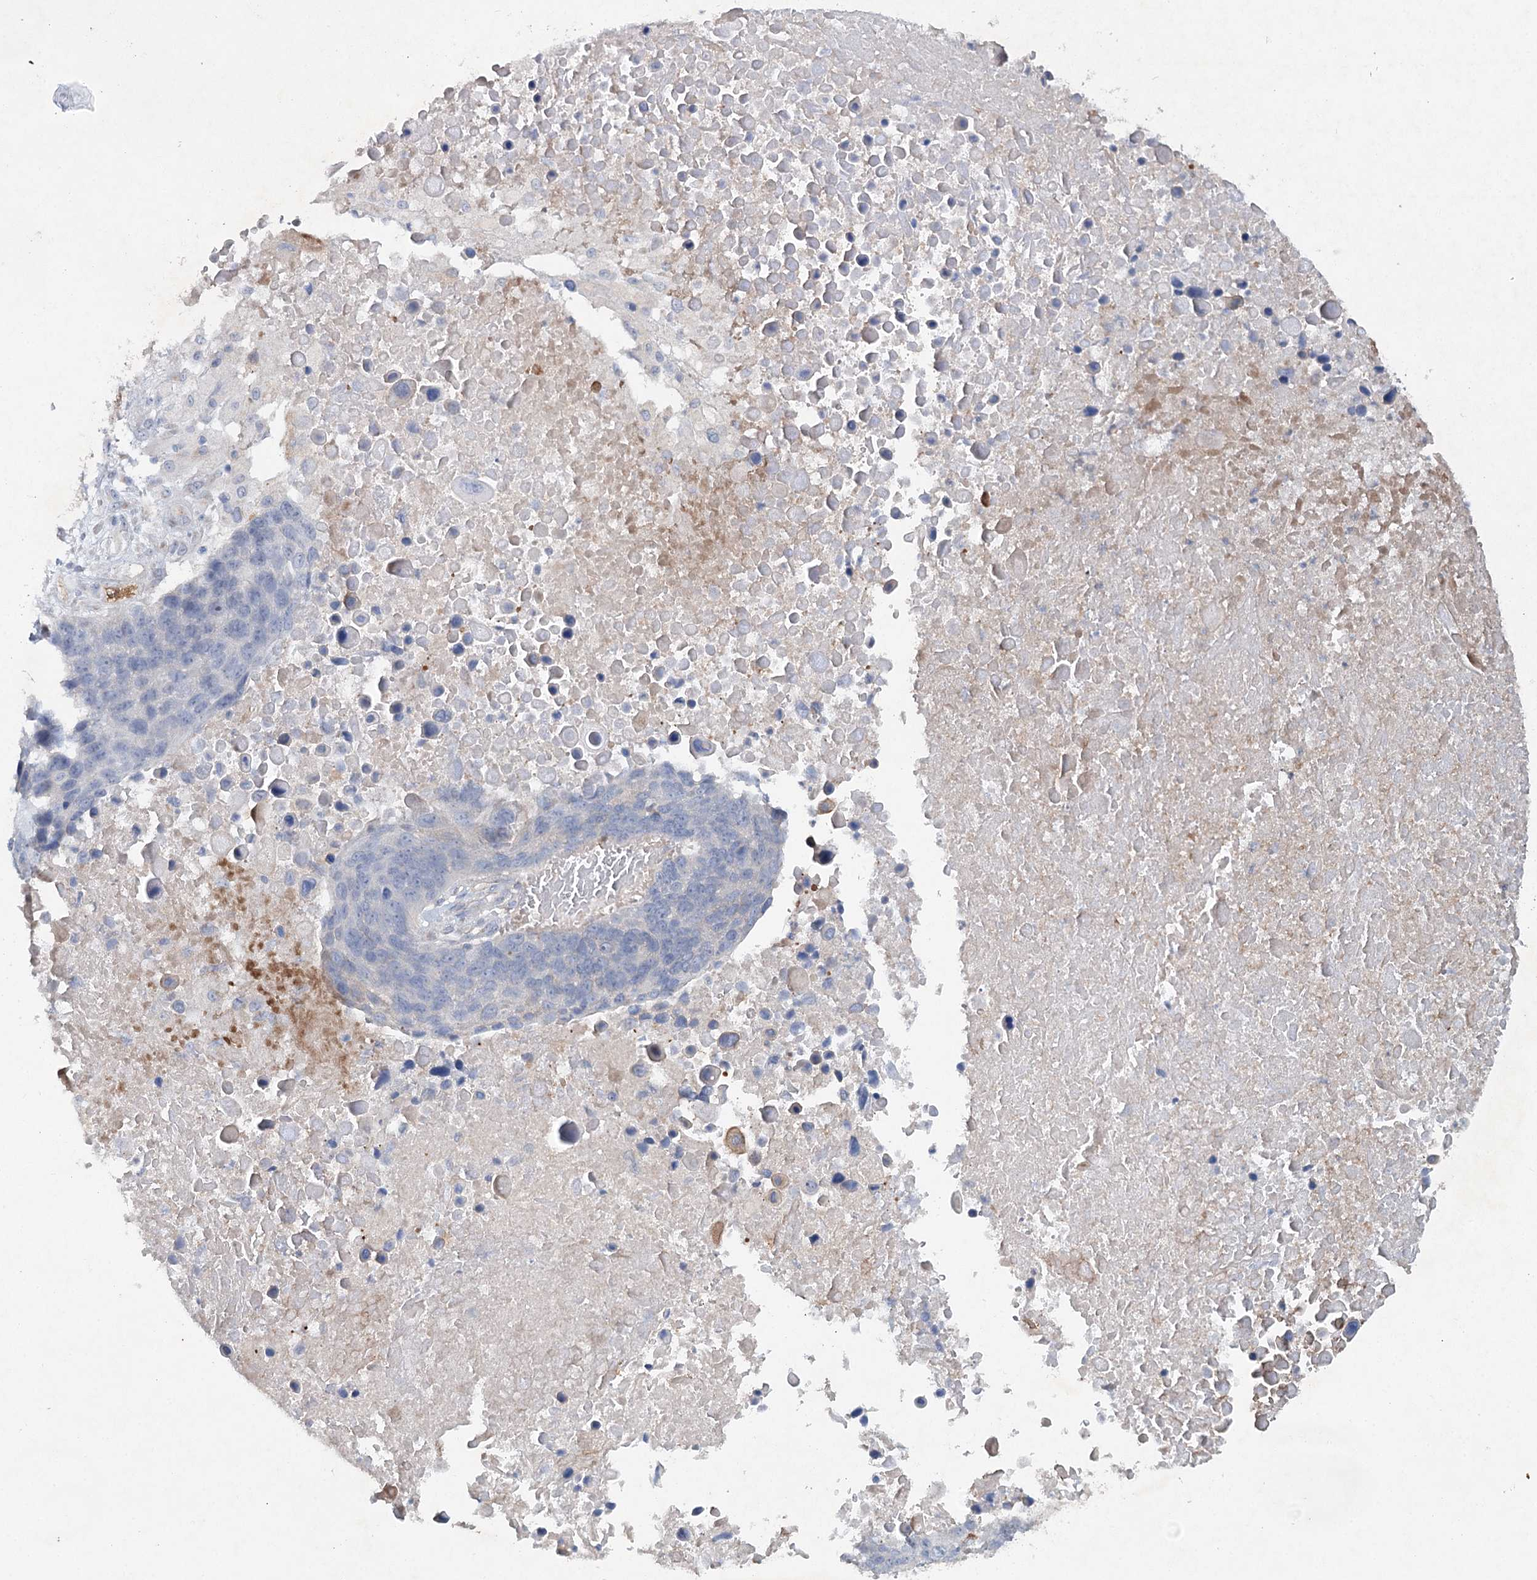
{"staining": {"intensity": "negative", "quantity": "none", "location": "none"}, "tissue": "lung cancer", "cell_type": "Tumor cells", "image_type": "cancer", "snomed": [{"axis": "morphology", "description": "Normal tissue, NOS"}, {"axis": "morphology", "description": "Squamous cell carcinoma, NOS"}, {"axis": "topography", "description": "Lymph node"}, {"axis": "topography", "description": "Lung"}], "caption": "An immunohistochemistry photomicrograph of lung cancer is shown. There is no staining in tumor cells of lung cancer. The staining is performed using DAB brown chromogen with nuclei counter-stained in using hematoxylin.", "gene": "RFX6", "patient": {"sex": "male", "age": 66}}